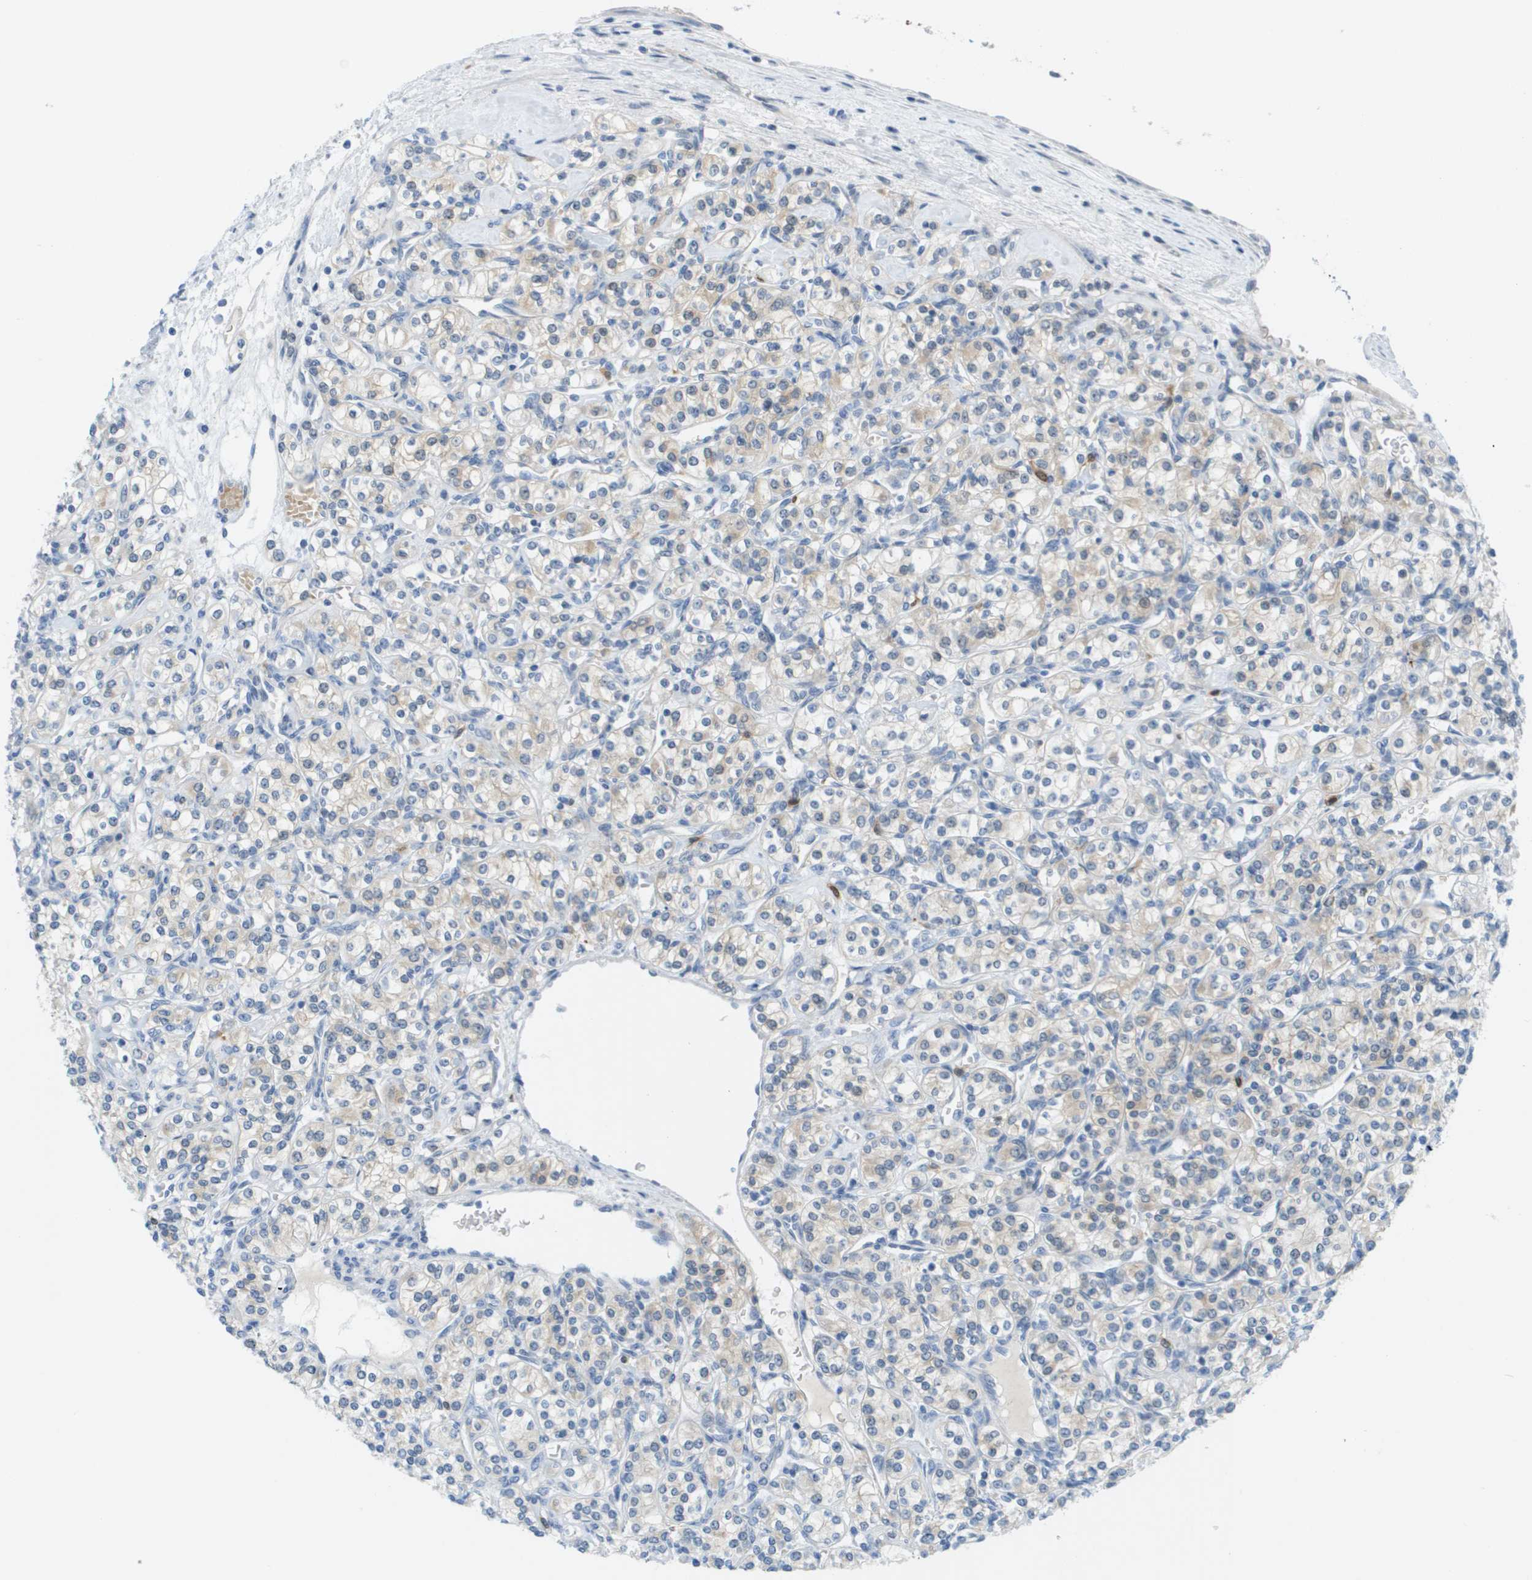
{"staining": {"intensity": "negative", "quantity": "none", "location": "none"}, "tissue": "renal cancer", "cell_type": "Tumor cells", "image_type": "cancer", "snomed": [{"axis": "morphology", "description": "Adenocarcinoma, NOS"}, {"axis": "topography", "description": "Kidney"}], "caption": "IHC image of neoplastic tissue: human renal cancer stained with DAB shows no significant protein expression in tumor cells.", "gene": "CUL9", "patient": {"sex": "male", "age": 77}}